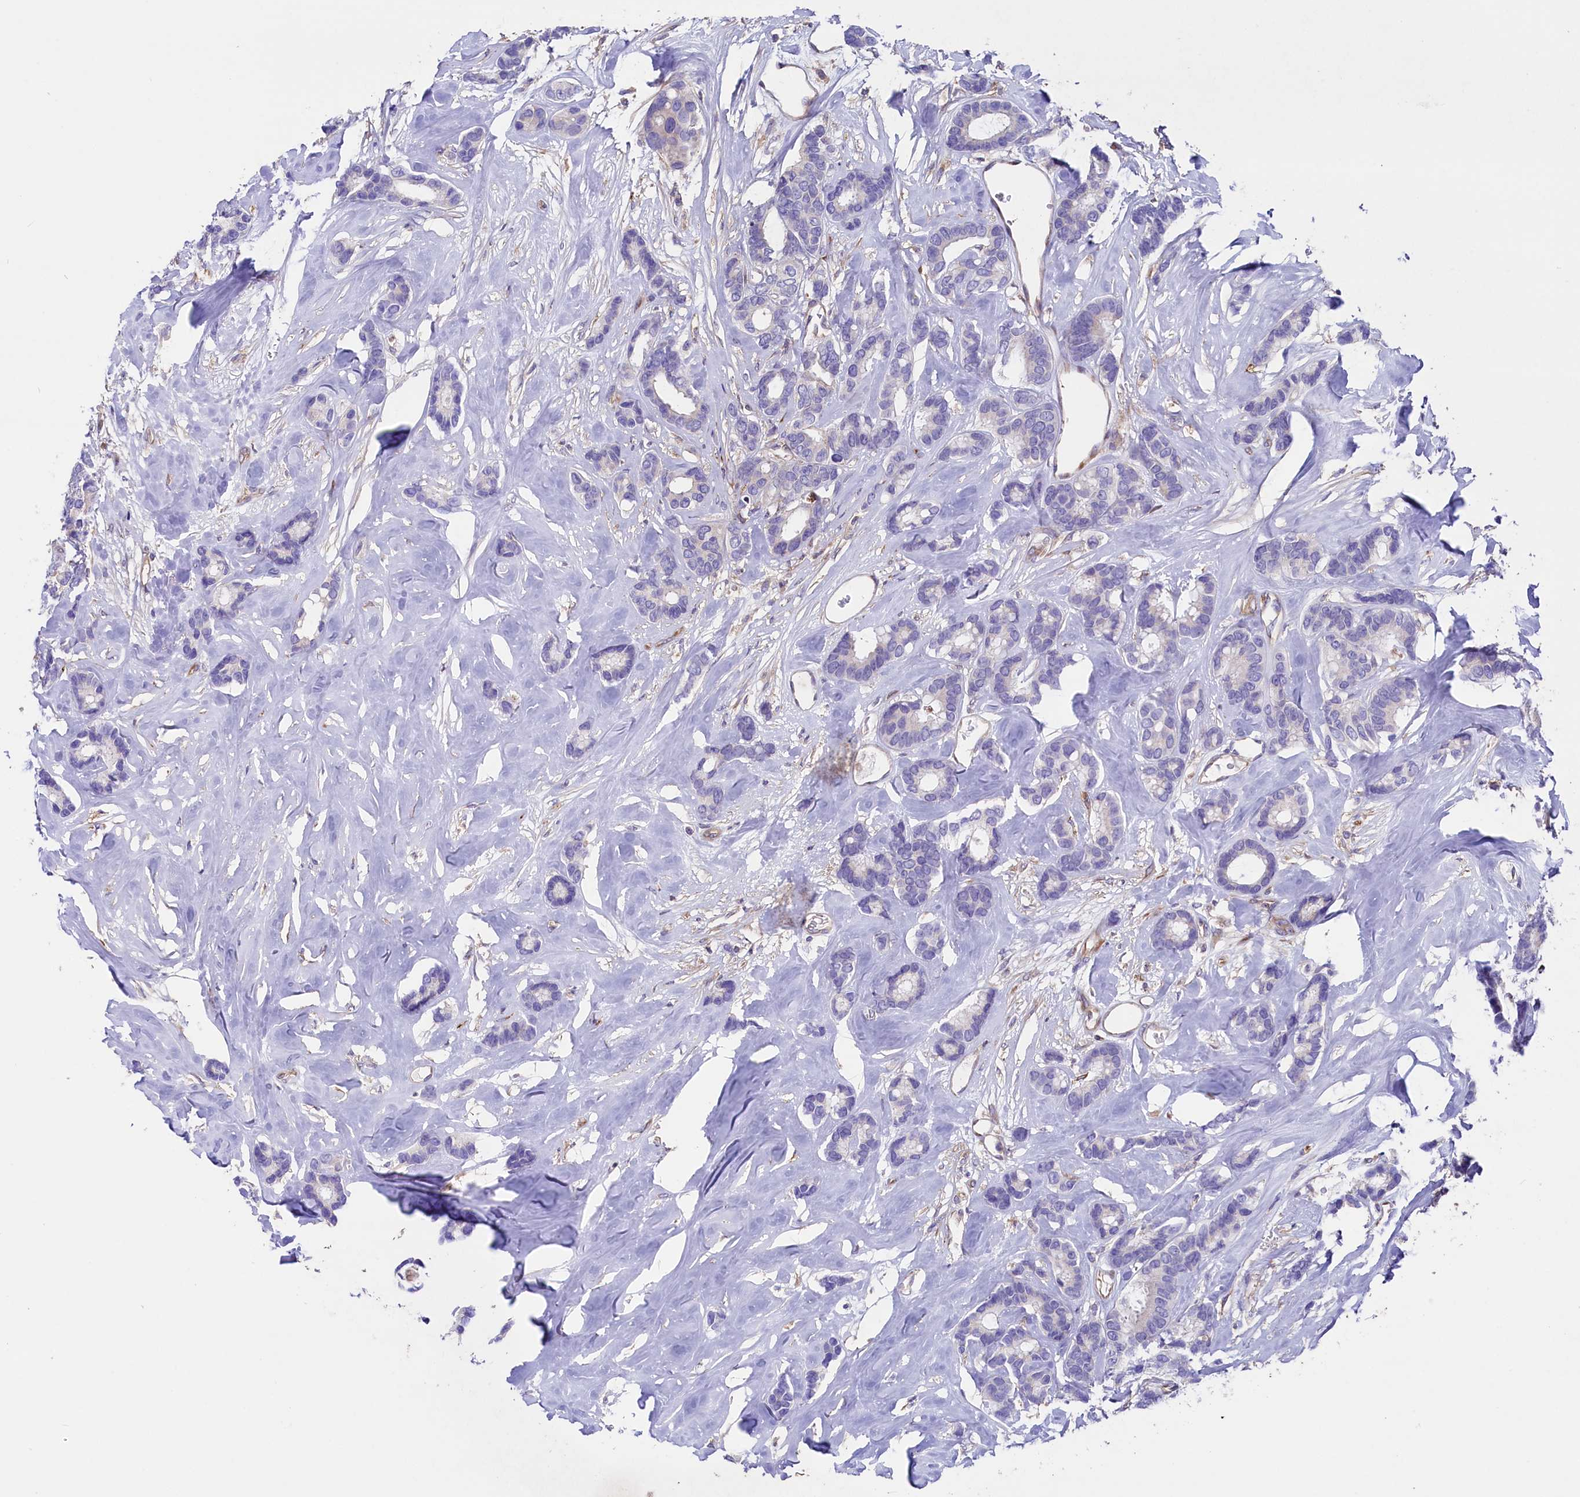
{"staining": {"intensity": "negative", "quantity": "none", "location": "none"}, "tissue": "breast cancer", "cell_type": "Tumor cells", "image_type": "cancer", "snomed": [{"axis": "morphology", "description": "Duct carcinoma"}, {"axis": "topography", "description": "Breast"}], "caption": "Tumor cells show no significant protein staining in breast infiltrating ductal carcinoma.", "gene": "GPR108", "patient": {"sex": "female", "age": 87}}